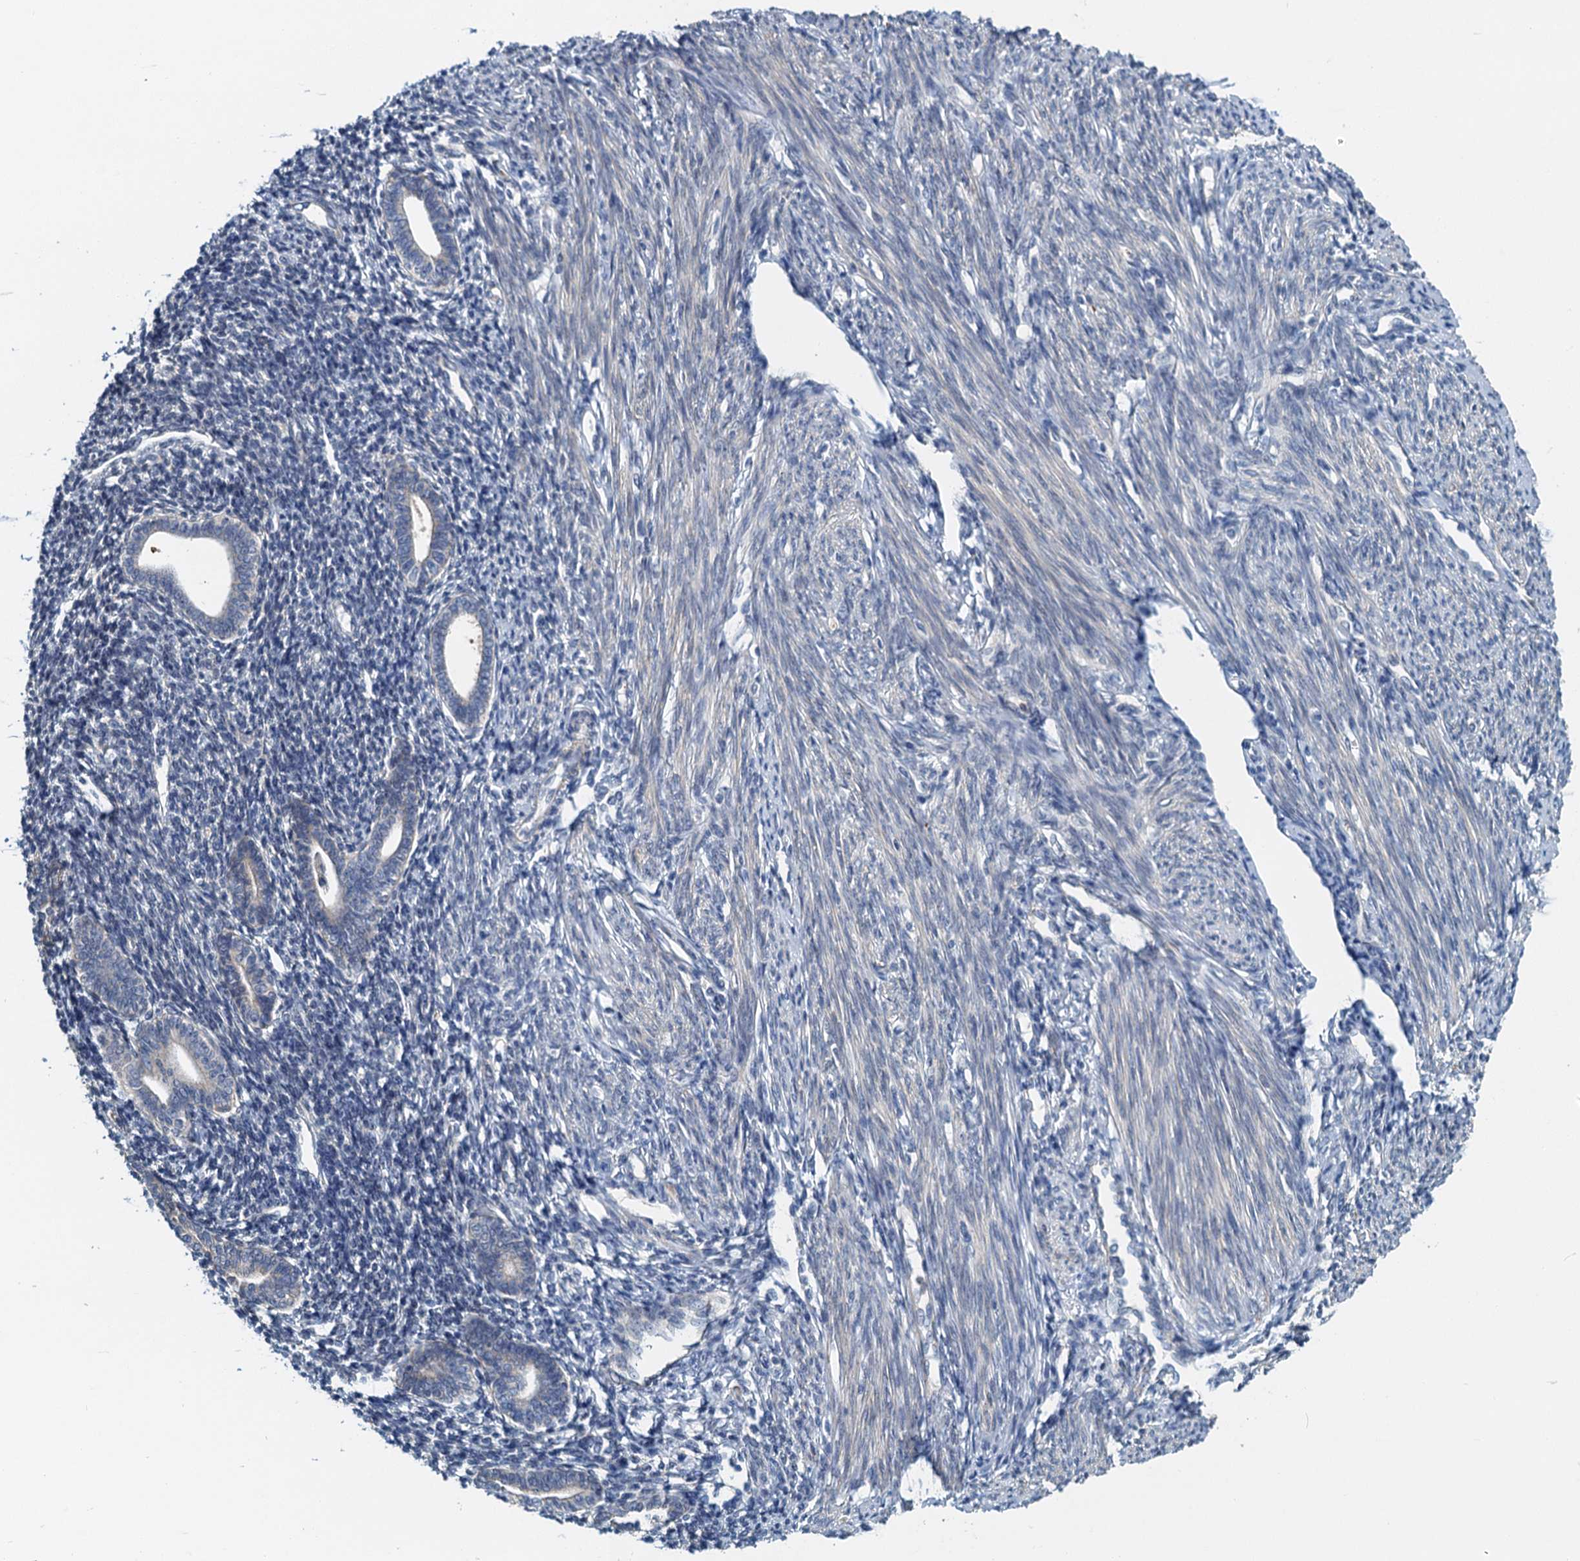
{"staining": {"intensity": "negative", "quantity": "none", "location": "none"}, "tissue": "endometrium", "cell_type": "Cells in endometrial stroma", "image_type": "normal", "snomed": [{"axis": "morphology", "description": "Normal tissue, NOS"}, {"axis": "topography", "description": "Endometrium"}], "caption": "Immunohistochemistry (IHC) histopathology image of benign endometrium: human endometrium stained with DAB (3,3'-diaminobenzidine) displays no significant protein staining in cells in endometrial stroma. (Brightfield microscopy of DAB IHC at high magnification).", "gene": "ZNF606", "patient": {"sex": "female", "age": 56}}